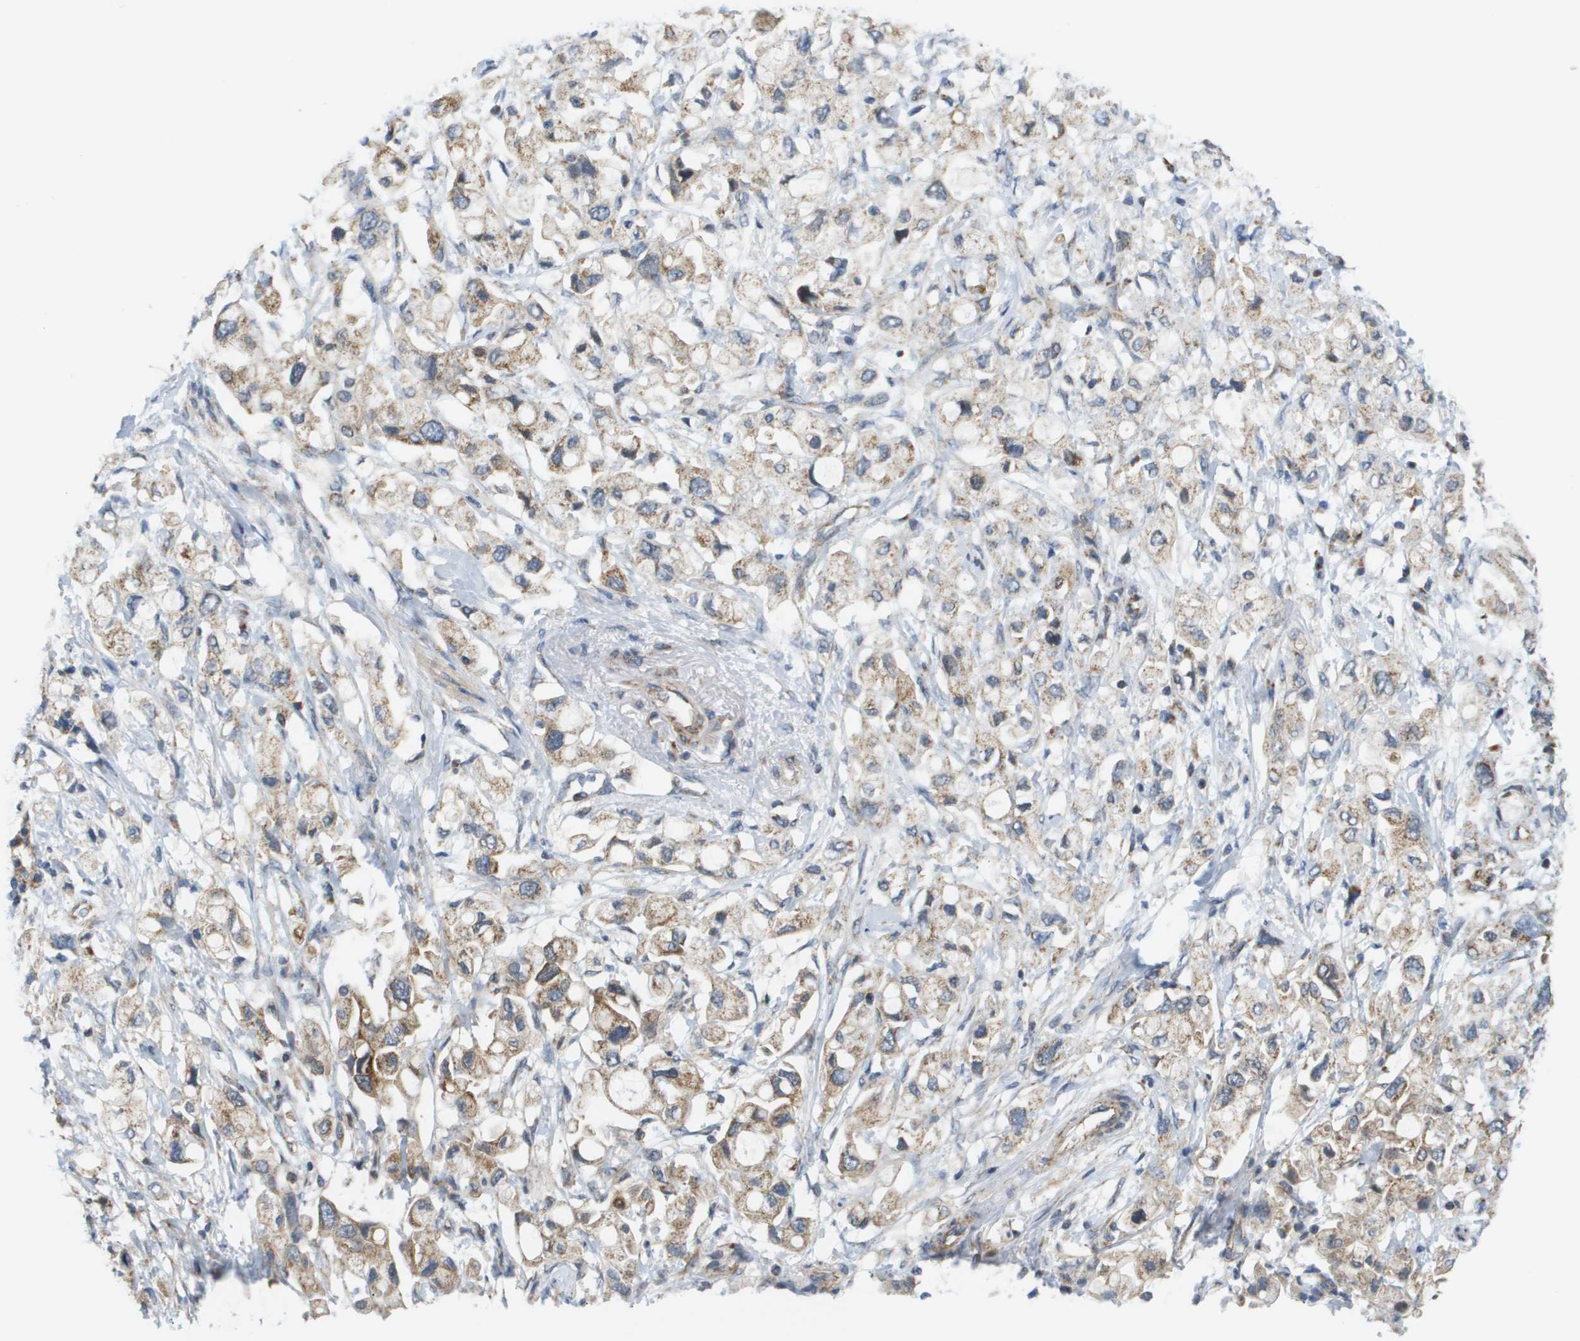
{"staining": {"intensity": "moderate", "quantity": ">75%", "location": "cytoplasmic/membranous"}, "tissue": "pancreatic cancer", "cell_type": "Tumor cells", "image_type": "cancer", "snomed": [{"axis": "morphology", "description": "Adenocarcinoma, NOS"}, {"axis": "topography", "description": "Pancreas"}], "caption": "A brown stain highlights moderate cytoplasmic/membranous positivity of a protein in human adenocarcinoma (pancreatic) tumor cells.", "gene": "KRT23", "patient": {"sex": "female", "age": 56}}